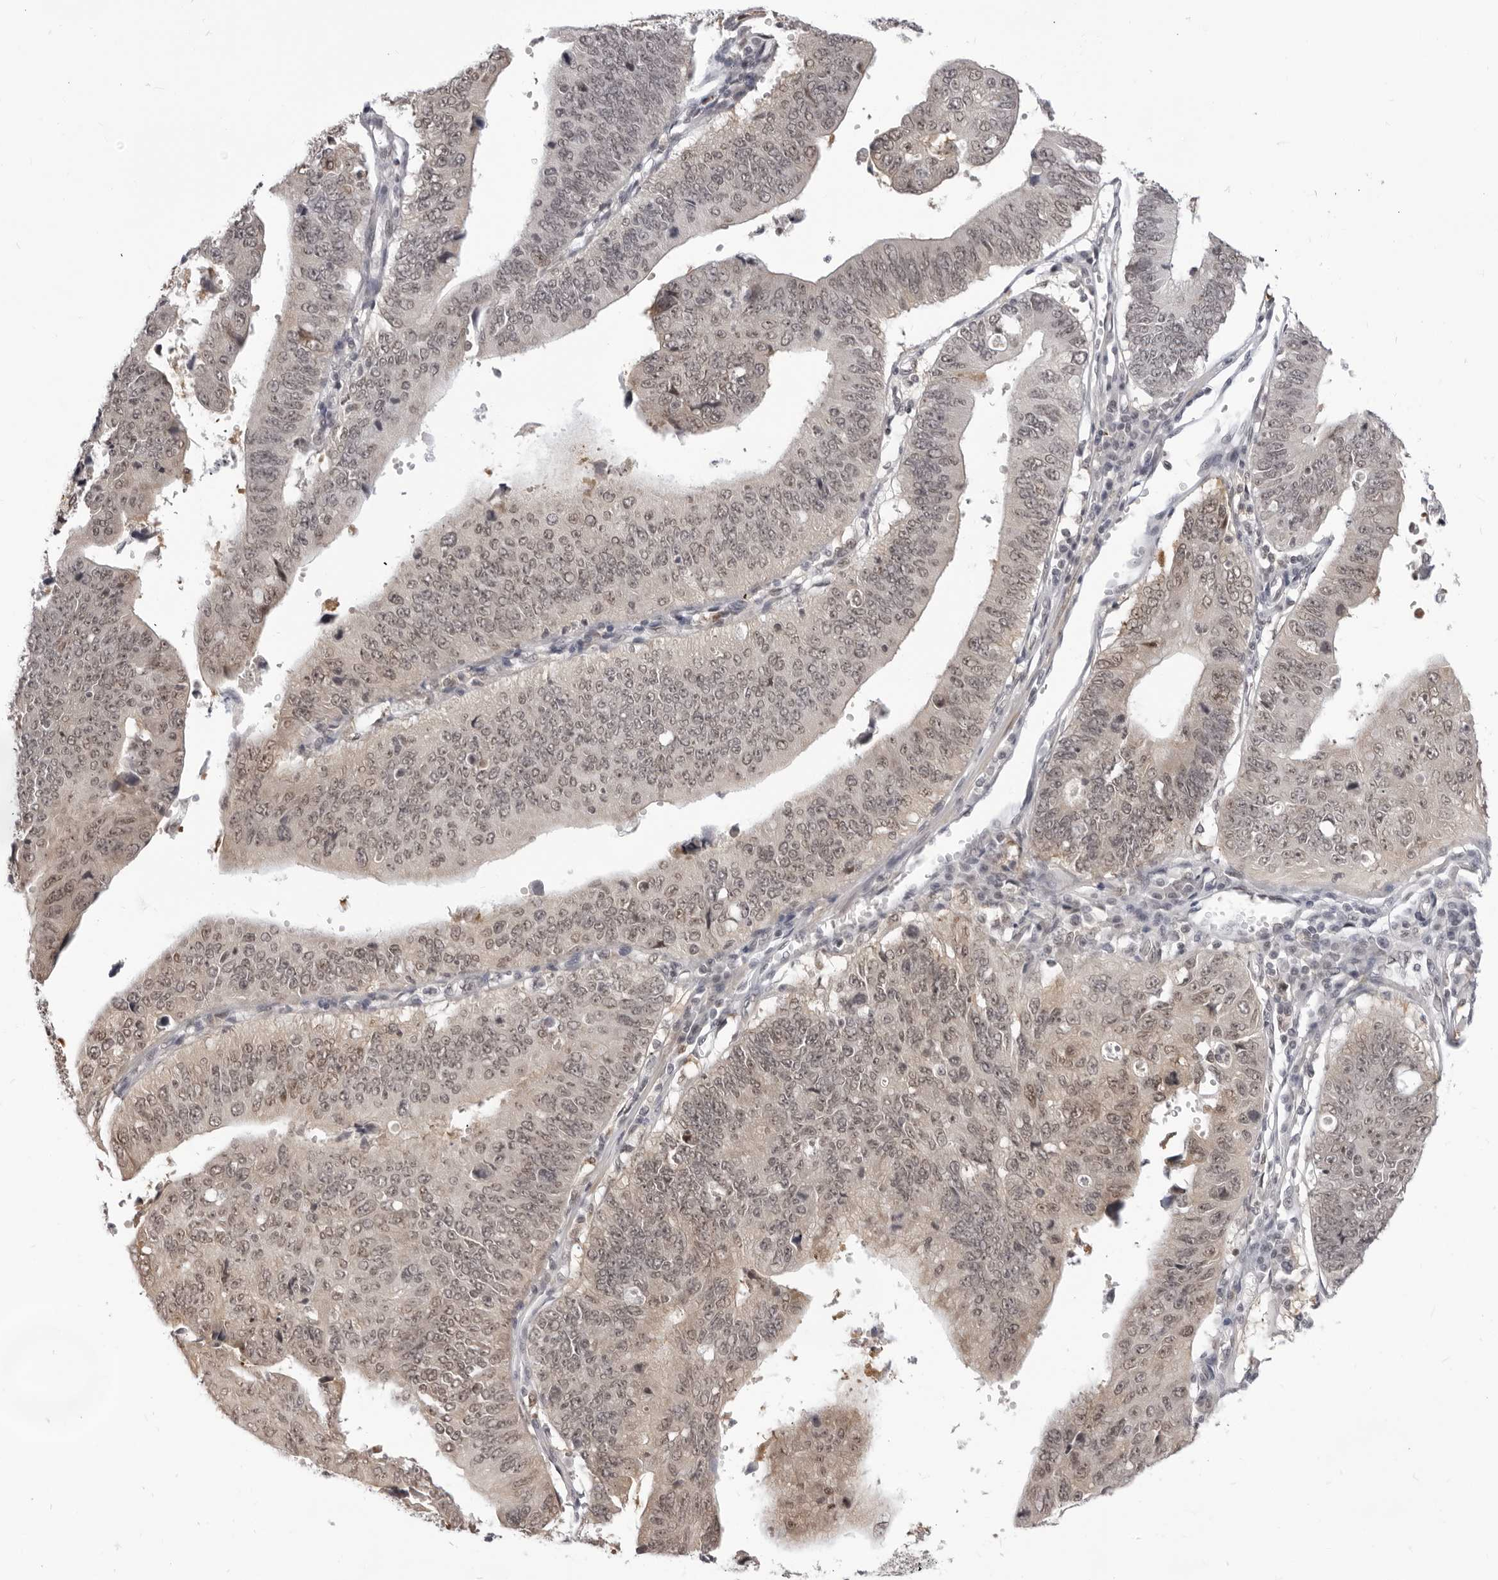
{"staining": {"intensity": "moderate", "quantity": ">75%", "location": "cytoplasmic/membranous,nuclear"}, "tissue": "stomach cancer", "cell_type": "Tumor cells", "image_type": "cancer", "snomed": [{"axis": "morphology", "description": "Adenocarcinoma, NOS"}, {"axis": "topography", "description": "Stomach"}], "caption": "Protein expression analysis of human stomach cancer reveals moderate cytoplasmic/membranous and nuclear expression in about >75% of tumor cells.", "gene": "SRGAP2", "patient": {"sex": "male", "age": 59}}